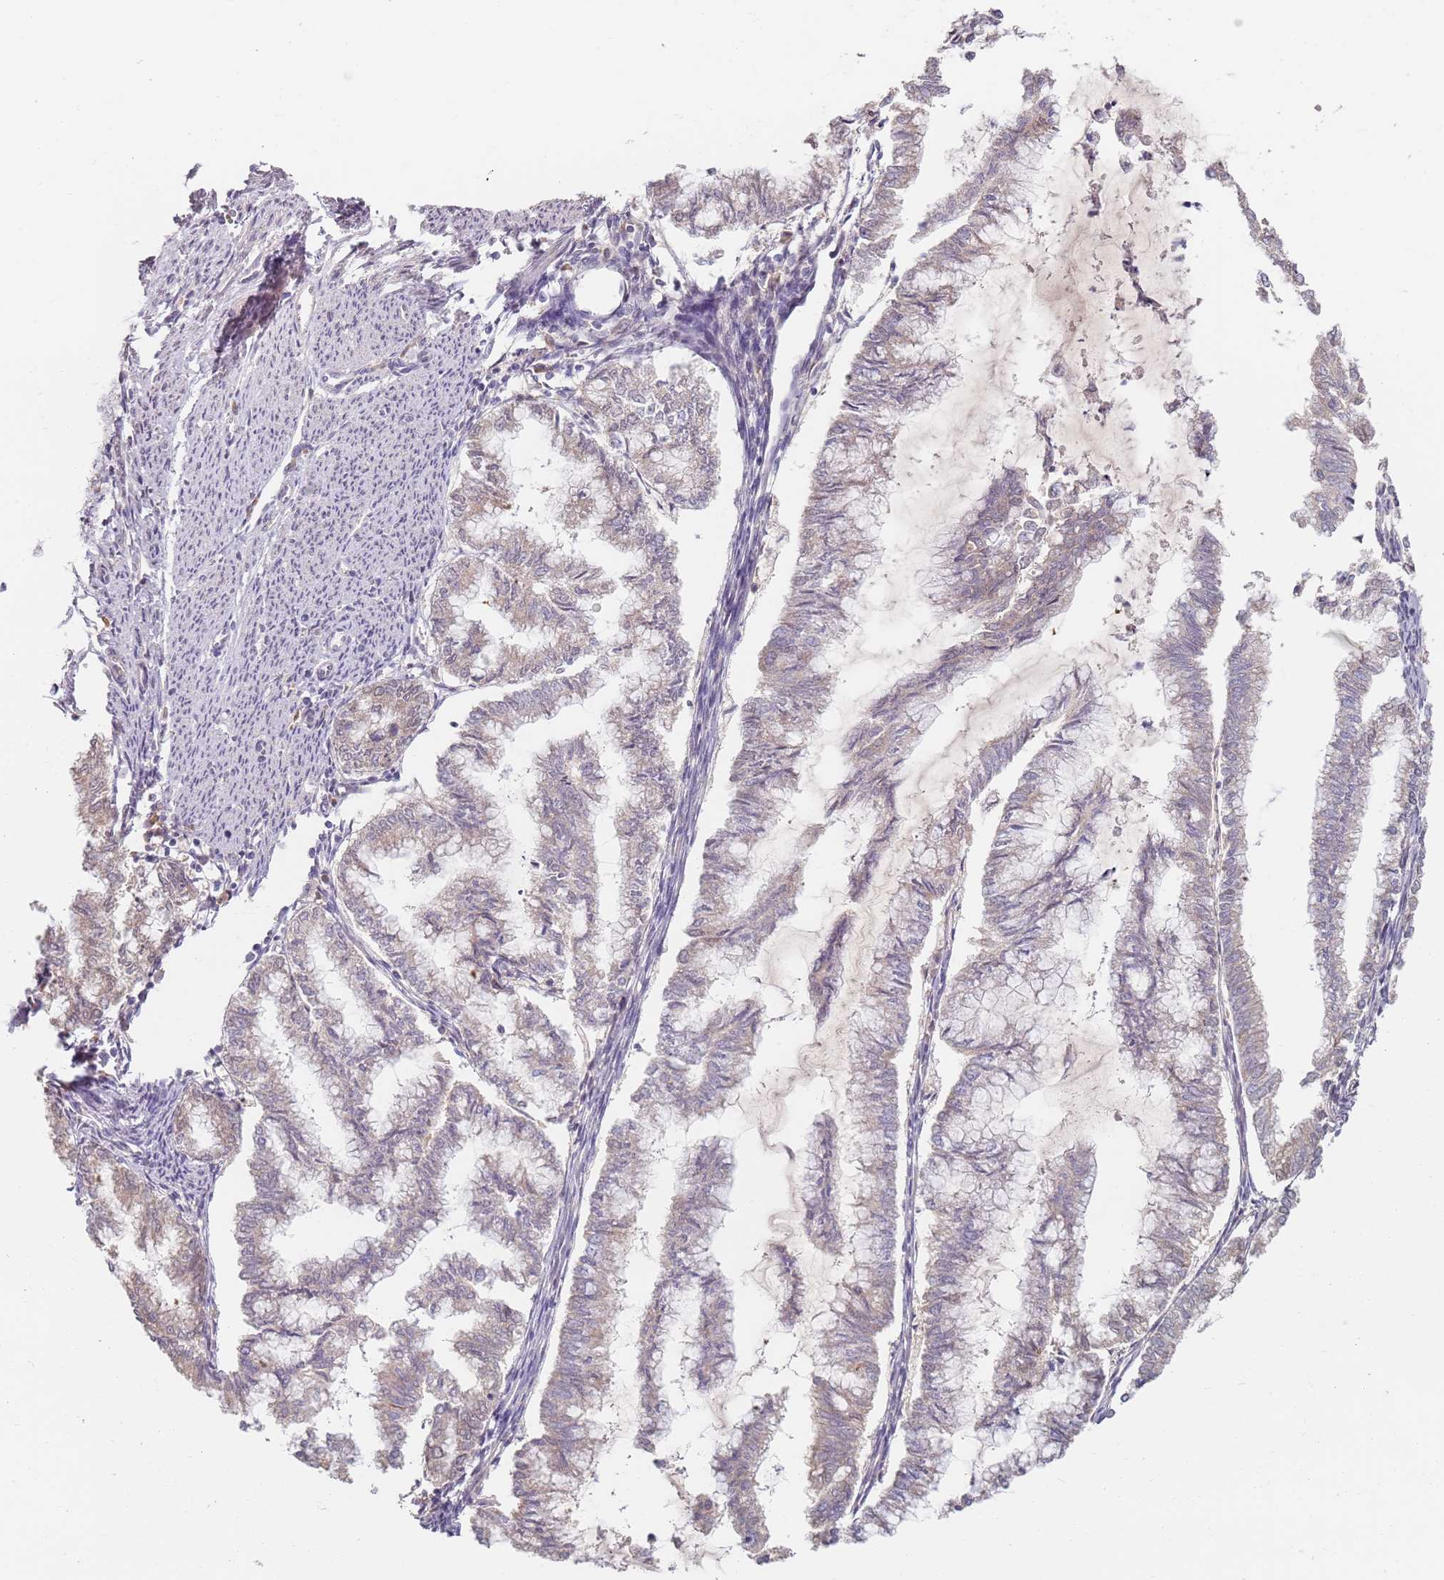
{"staining": {"intensity": "weak", "quantity": "<25%", "location": "nuclear"}, "tissue": "endometrial cancer", "cell_type": "Tumor cells", "image_type": "cancer", "snomed": [{"axis": "morphology", "description": "Adenocarcinoma, NOS"}, {"axis": "topography", "description": "Endometrium"}], "caption": "Tumor cells are negative for brown protein staining in endometrial adenocarcinoma.", "gene": "WDR93", "patient": {"sex": "female", "age": 79}}